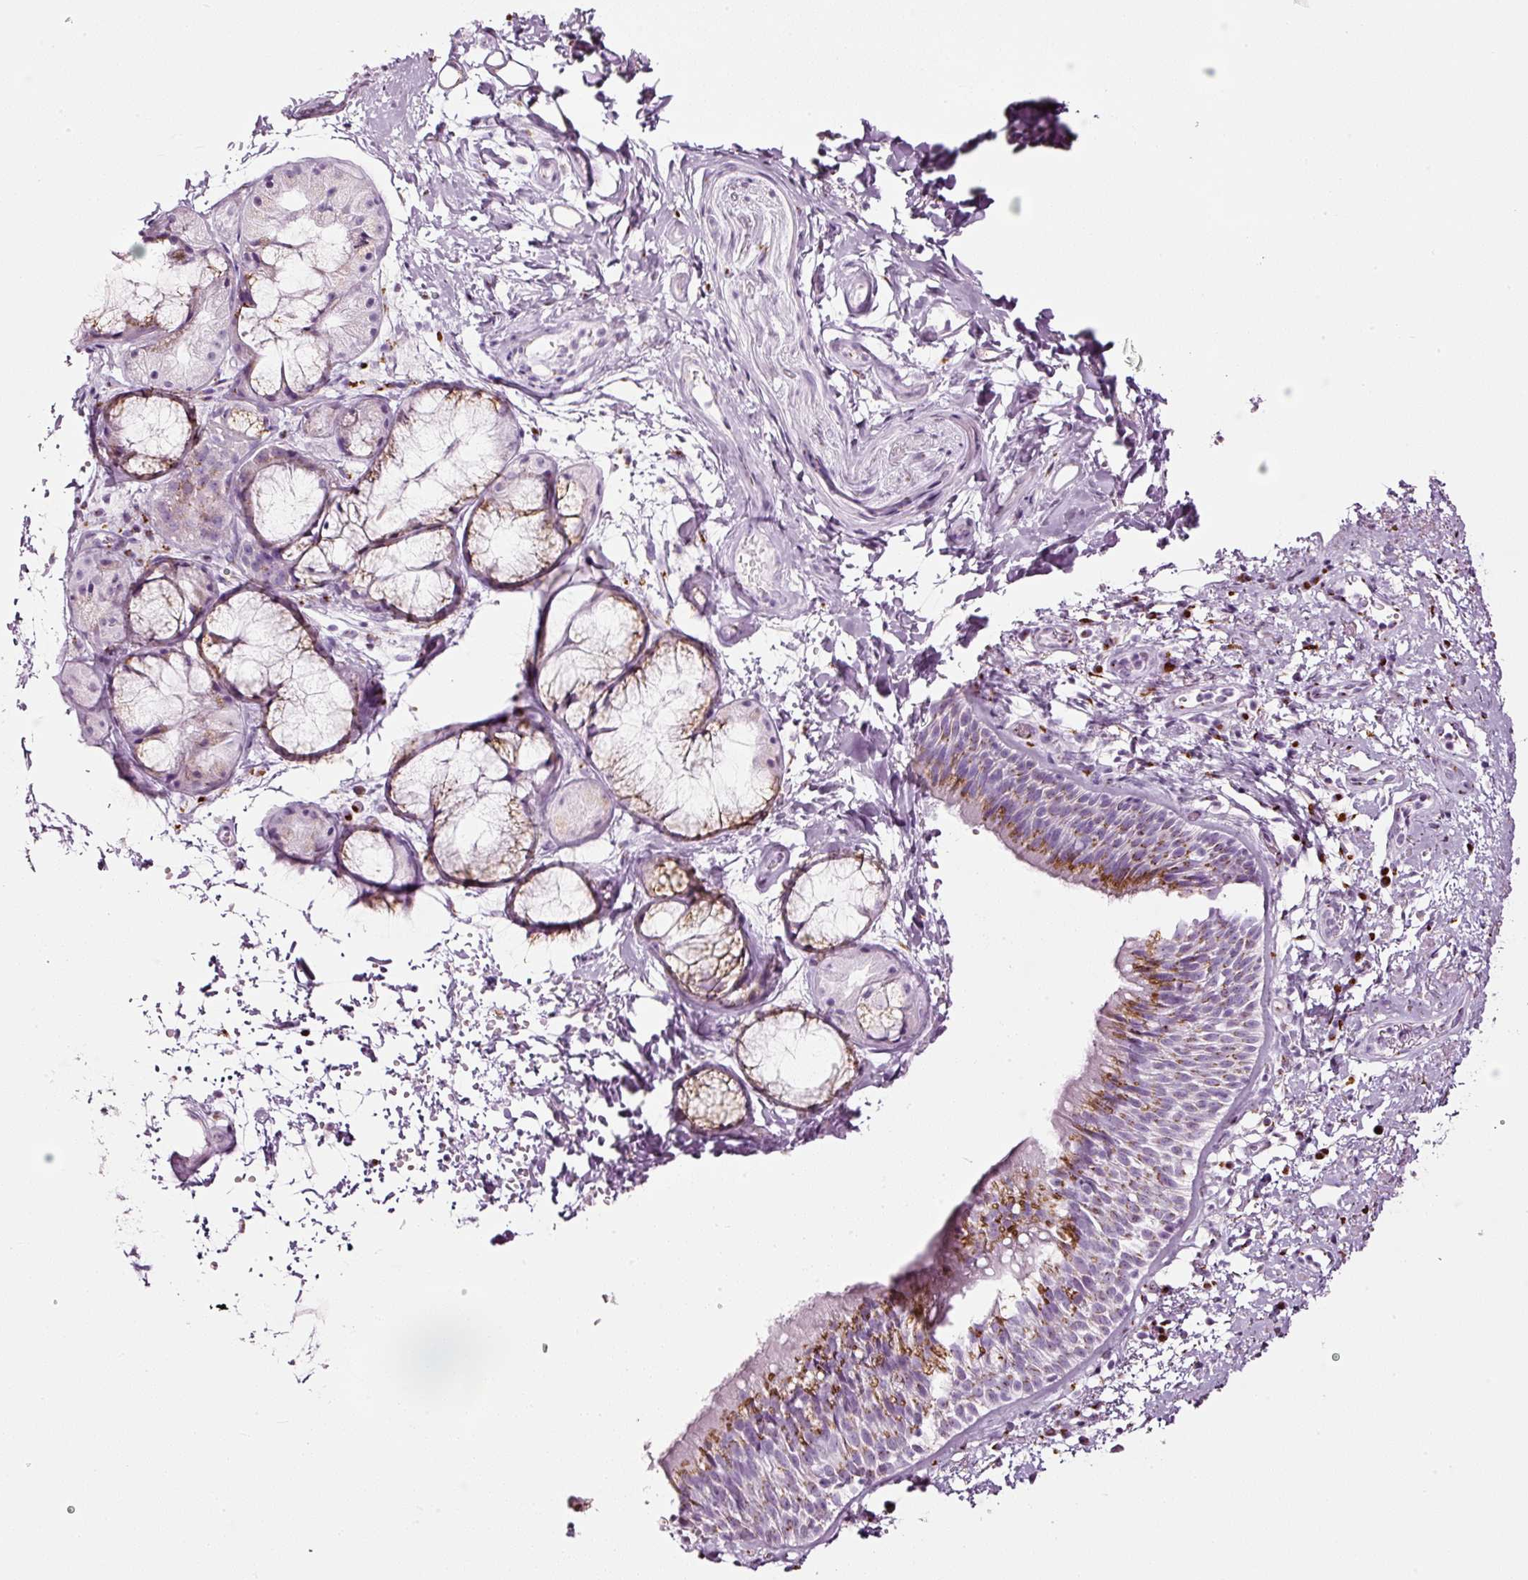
{"staining": {"intensity": "moderate", "quantity": "25%-75%", "location": "cytoplasmic/membranous"}, "tissue": "nasopharynx", "cell_type": "Respiratory epithelial cells", "image_type": "normal", "snomed": [{"axis": "morphology", "description": "Normal tissue, NOS"}, {"axis": "topography", "description": "Cartilage tissue"}, {"axis": "topography", "description": "Nasopharynx"}, {"axis": "topography", "description": "Thyroid gland"}], "caption": "Protein analysis of benign nasopharynx displays moderate cytoplasmic/membranous staining in about 25%-75% of respiratory epithelial cells. (brown staining indicates protein expression, while blue staining denotes nuclei).", "gene": "SDF4", "patient": {"sex": "male", "age": 63}}